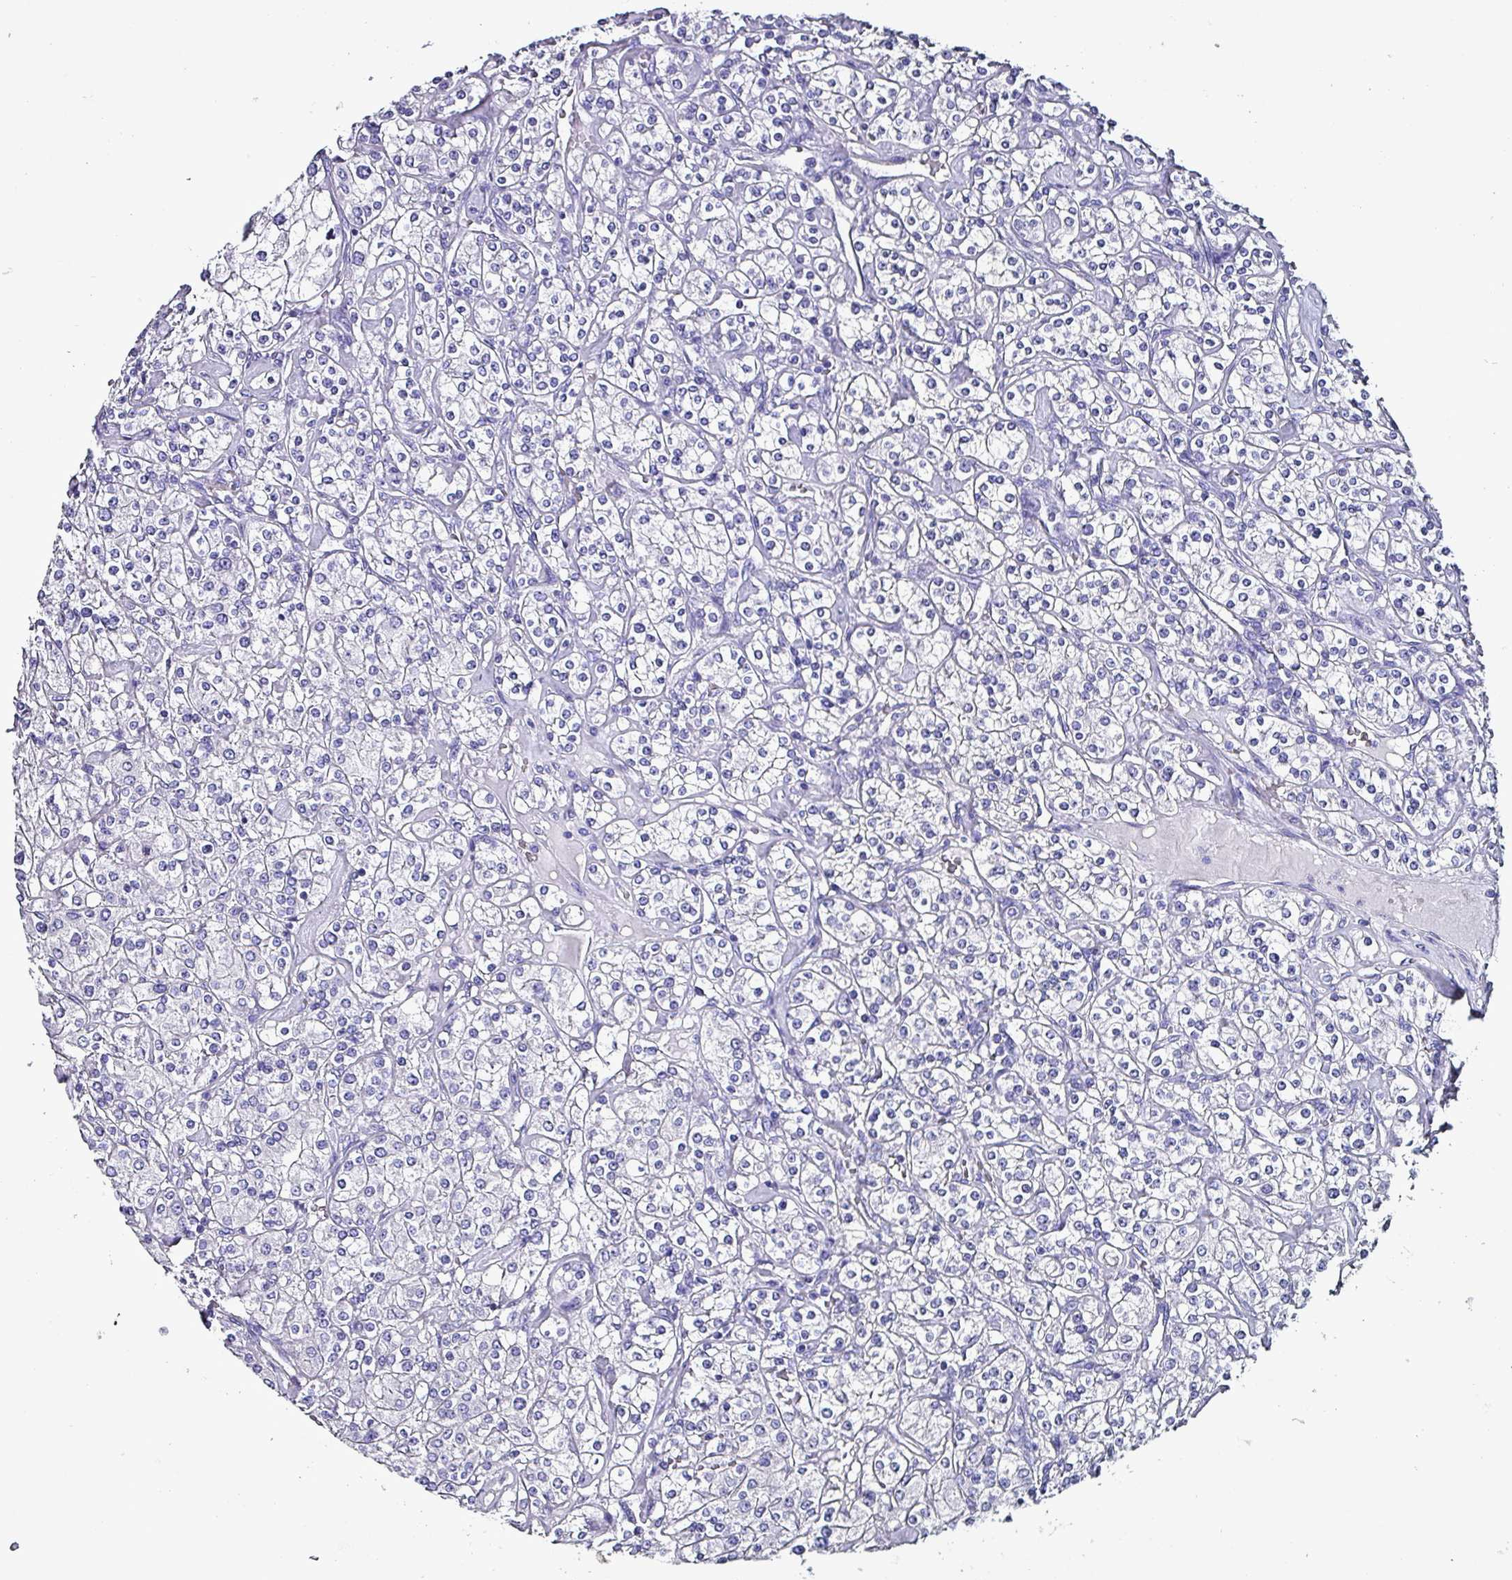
{"staining": {"intensity": "negative", "quantity": "none", "location": "none"}, "tissue": "renal cancer", "cell_type": "Tumor cells", "image_type": "cancer", "snomed": [{"axis": "morphology", "description": "Adenocarcinoma, NOS"}, {"axis": "topography", "description": "Kidney"}], "caption": "Tumor cells are negative for protein expression in human renal adenocarcinoma.", "gene": "KRT6C", "patient": {"sex": "male", "age": 77}}